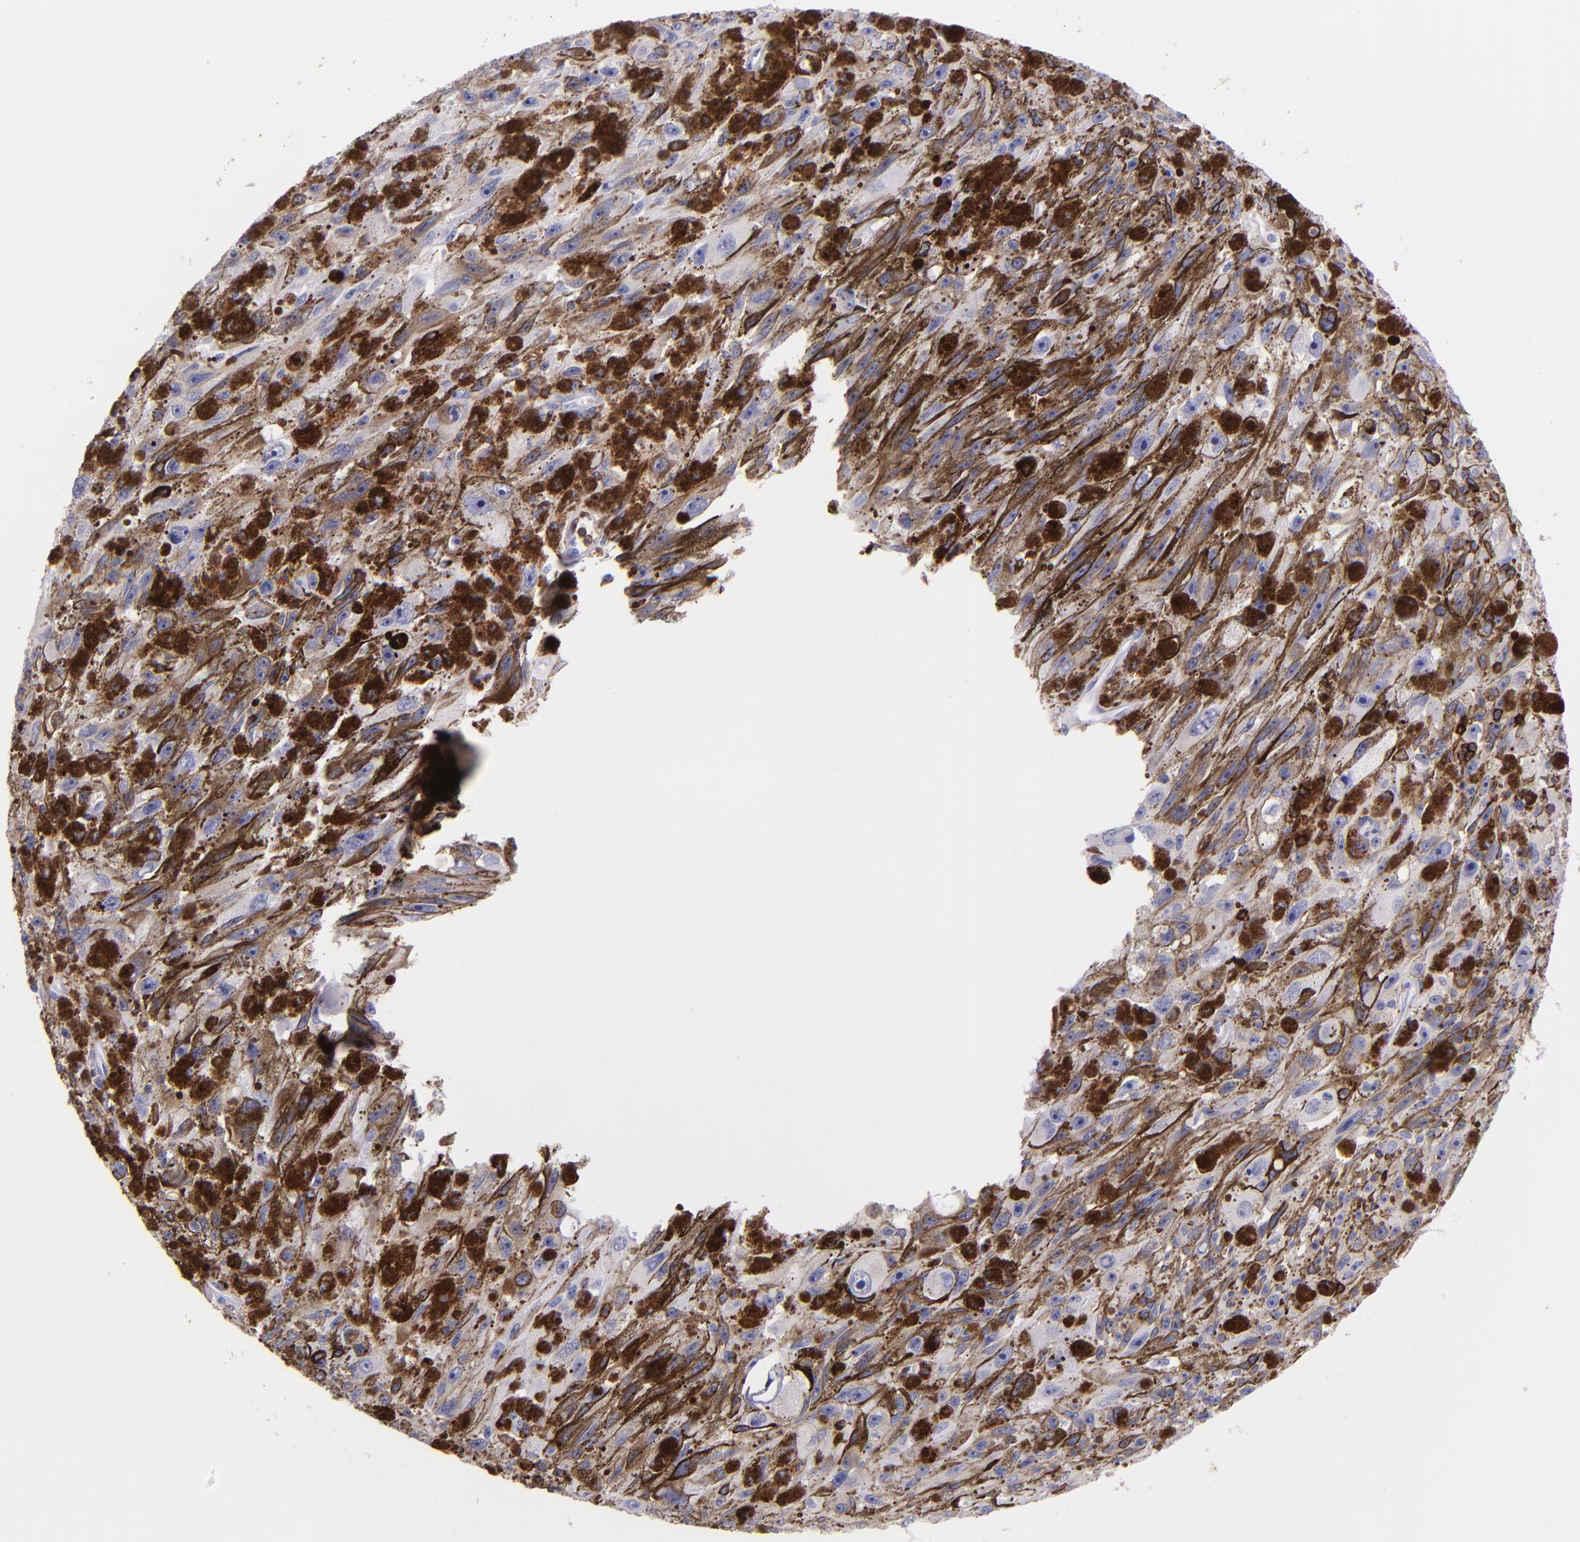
{"staining": {"intensity": "negative", "quantity": "none", "location": "none"}, "tissue": "melanoma", "cell_type": "Tumor cells", "image_type": "cancer", "snomed": [{"axis": "morphology", "description": "Malignant melanoma, NOS"}, {"axis": "topography", "description": "Skin"}], "caption": "A histopathology image of human melanoma is negative for staining in tumor cells. (Brightfield microscopy of DAB IHC at high magnification).", "gene": "SPN", "patient": {"sex": "female", "age": 104}}